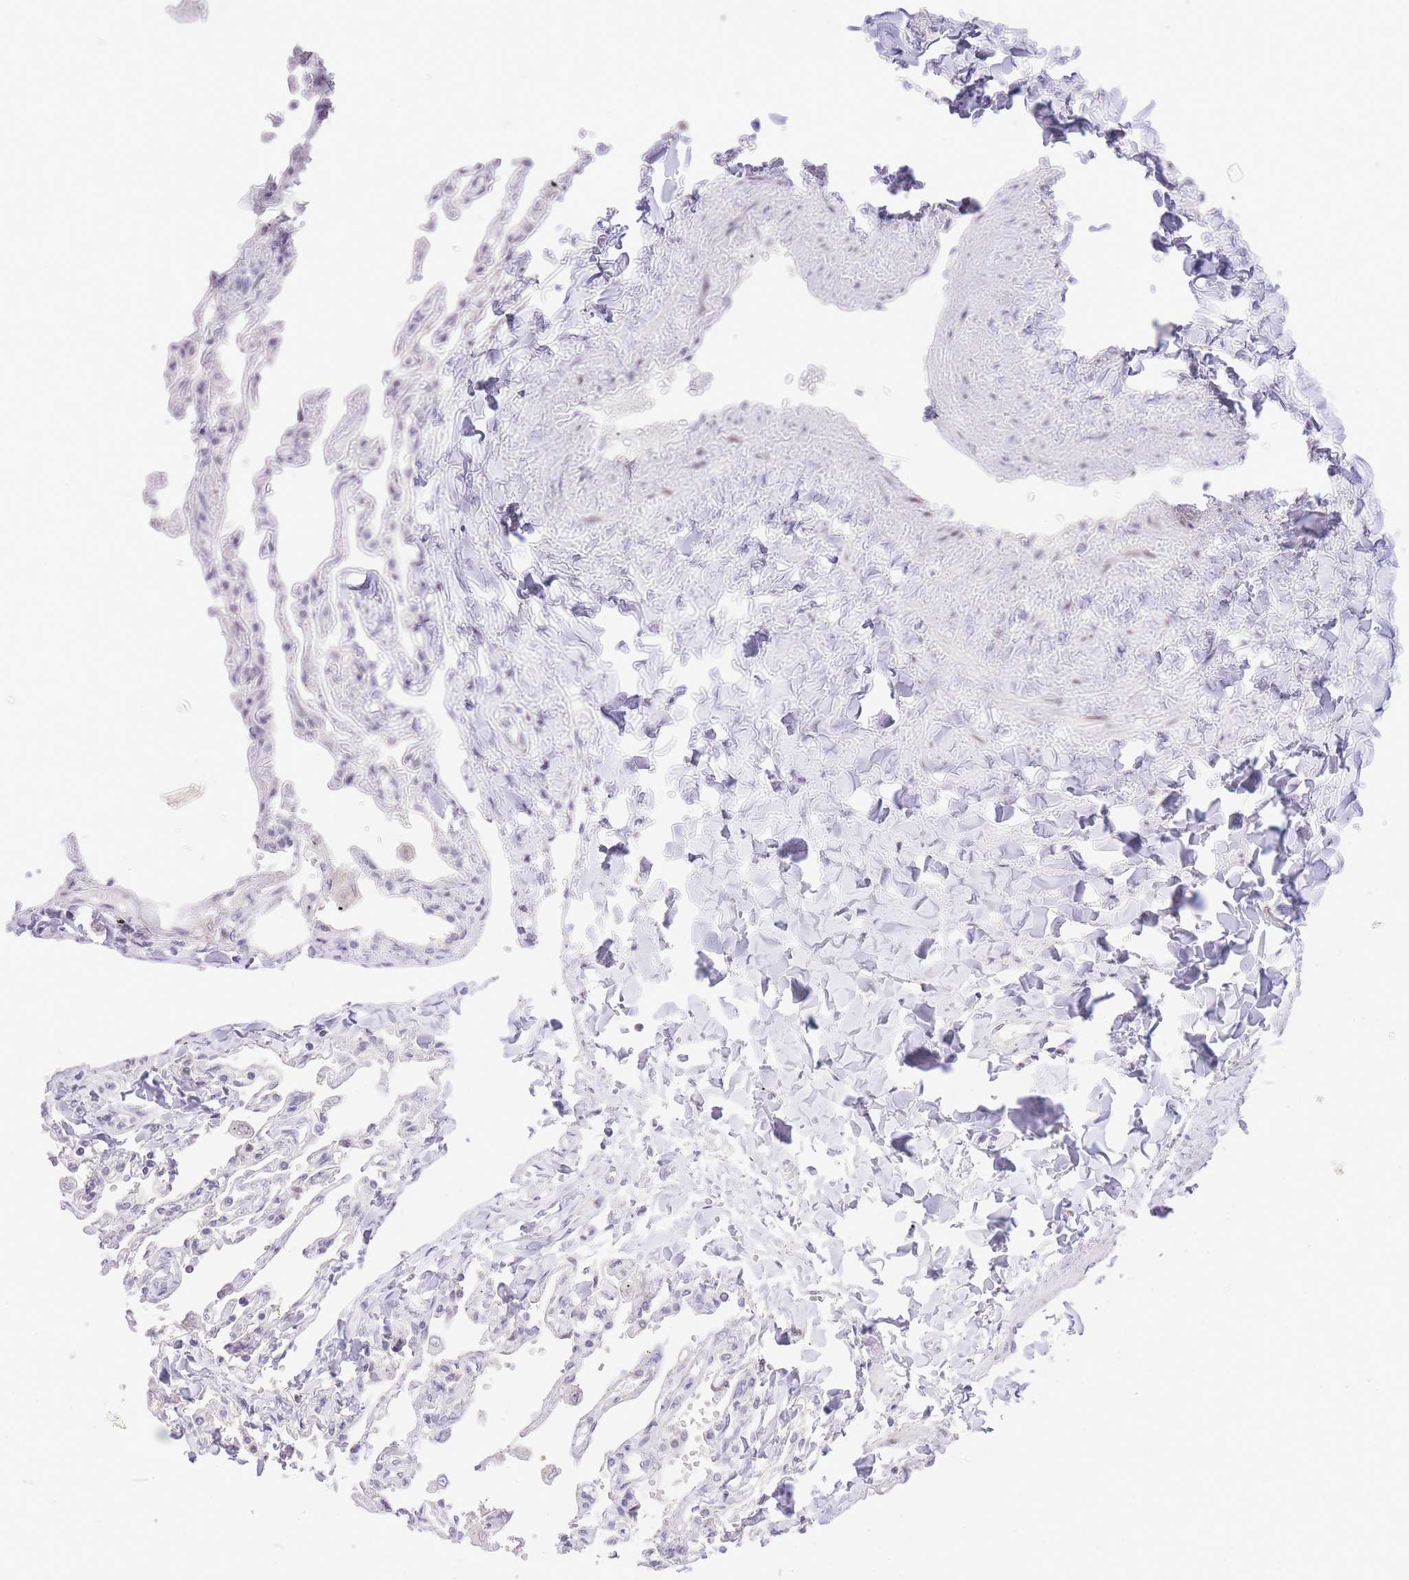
{"staining": {"intensity": "negative", "quantity": "none", "location": "none"}, "tissue": "lung", "cell_type": "Alveolar cells", "image_type": "normal", "snomed": [{"axis": "morphology", "description": "Normal tissue, NOS"}, {"axis": "topography", "description": "Lung"}], "caption": "This micrograph is of benign lung stained with immunohistochemistry (IHC) to label a protein in brown with the nuclei are counter-stained blue. There is no positivity in alveolar cells.", "gene": "STK39", "patient": {"sex": "male", "age": 21}}